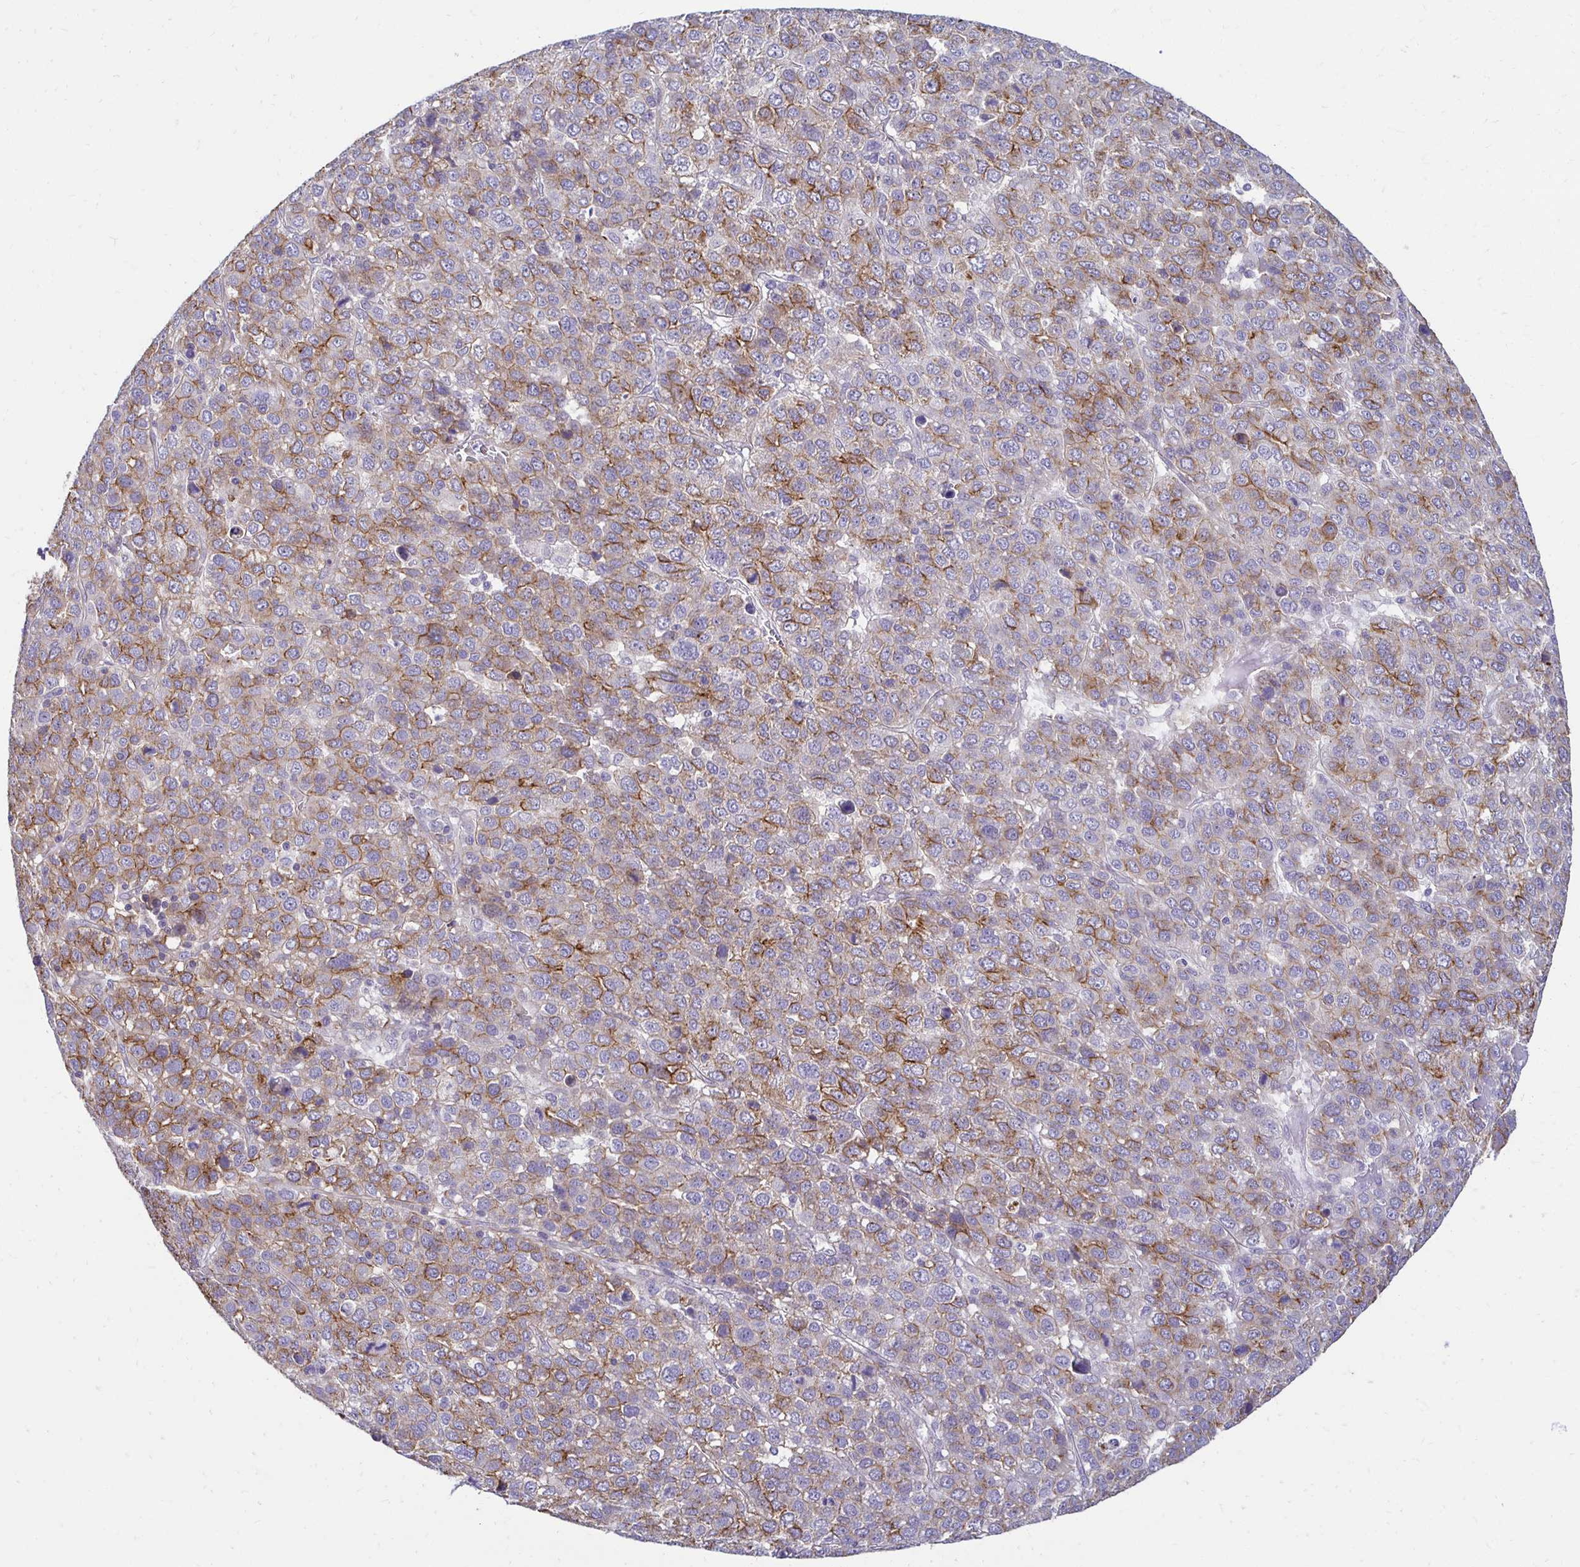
{"staining": {"intensity": "weak", "quantity": "25%-75%", "location": "cytoplasmic/membranous"}, "tissue": "liver cancer", "cell_type": "Tumor cells", "image_type": "cancer", "snomed": [{"axis": "morphology", "description": "Carcinoma, Hepatocellular, NOS"}, {"axis": "topography", "description": "Liver"}], "caption": "Liver cancer (hepatocellular carcinoma) stained for a protein (brown) demonstrates weak cytoplasmic/membranous positive positivity in approximately 25%-75% of tumor cells.", "gene": "C1QTNF2", "patient": {"sex": "male", "age": 69}}